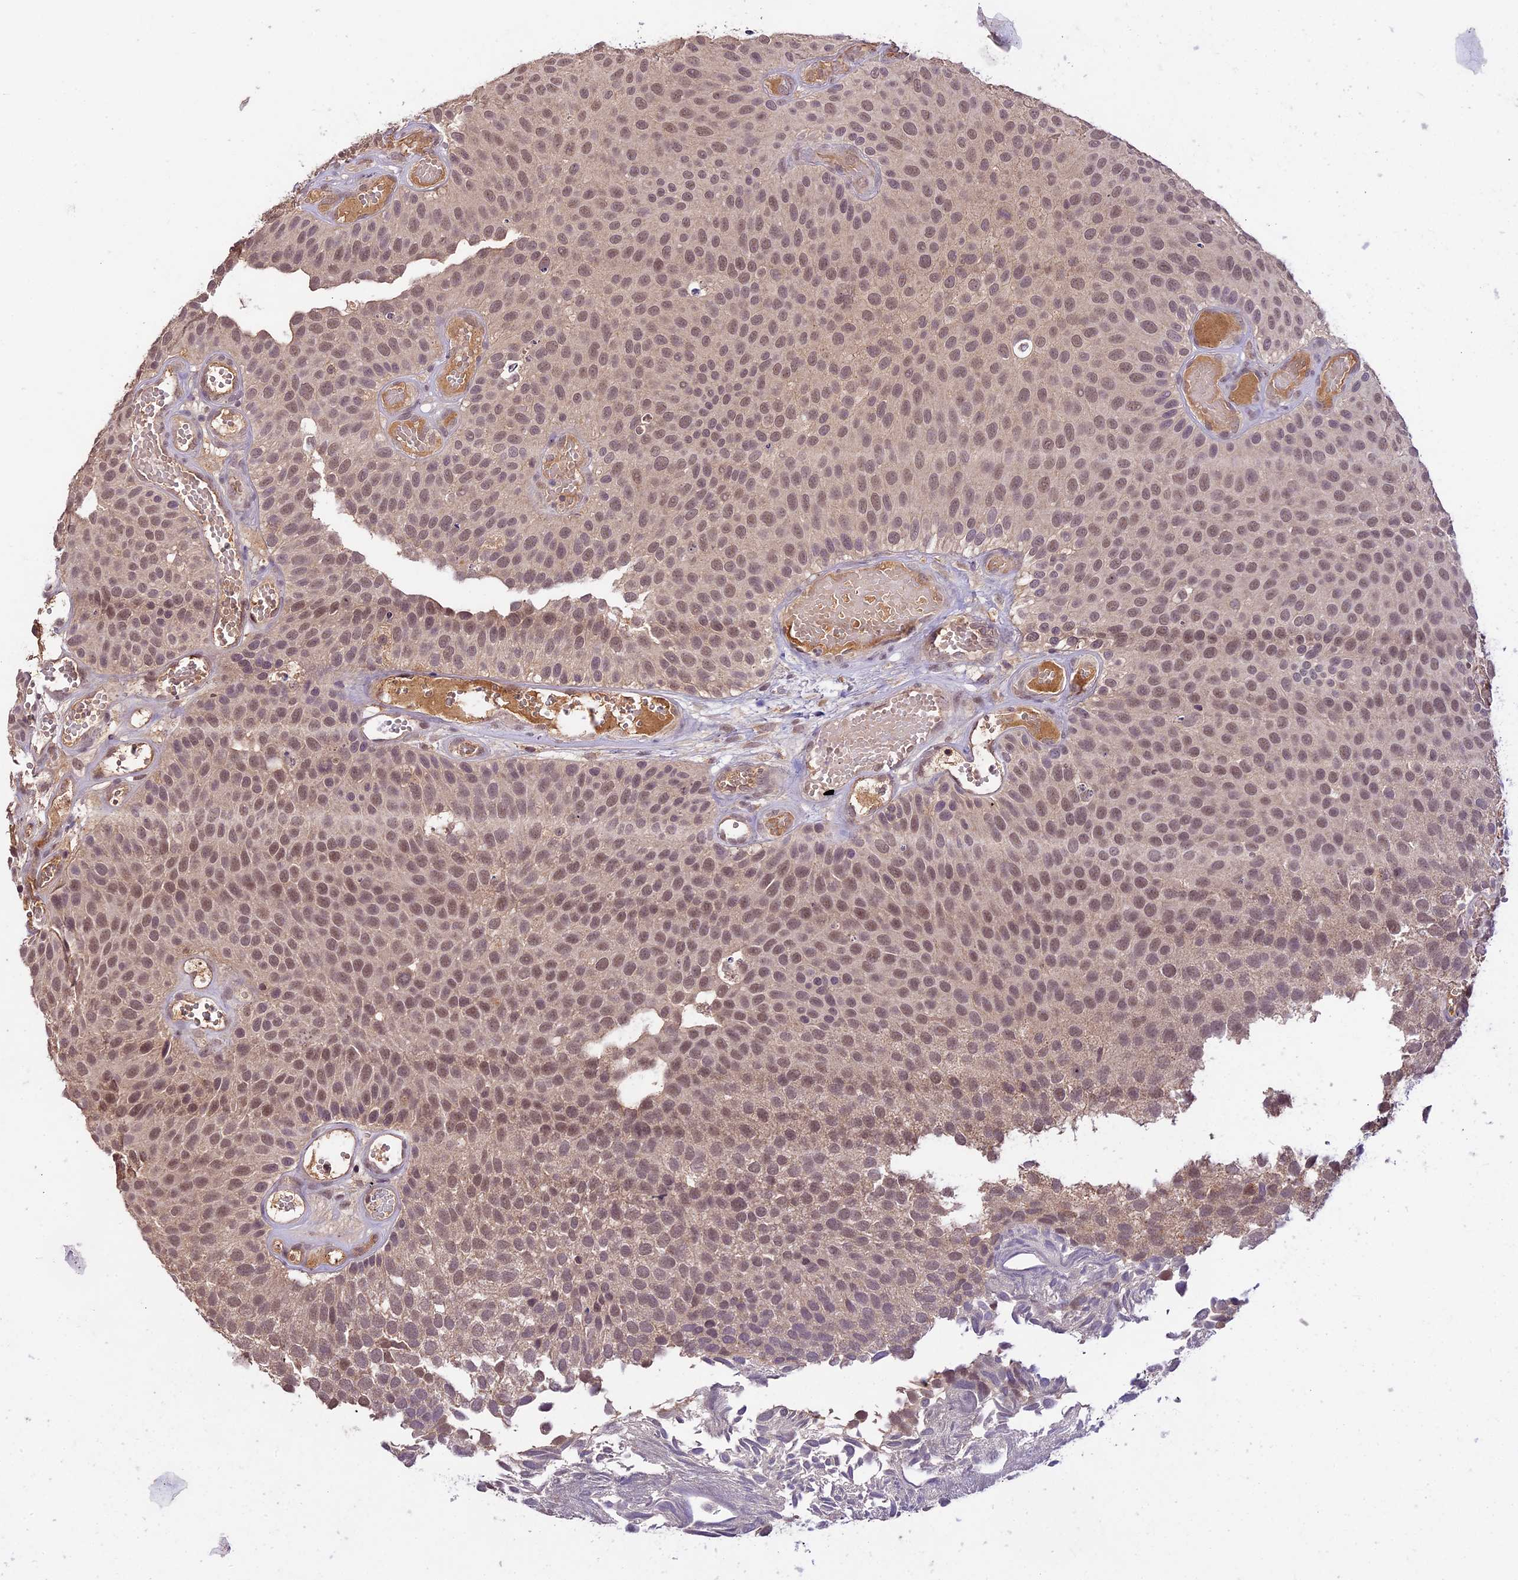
{"staining": {"intensity": "moderate", "quantity": ">75%", "location": "nuclear"}, "tissue": "urothelial cancer", "cell_type": "Tumor cells", "image_type": "cancer", "snomed": [{"axis": "morphology", "description": "Urothelial carcinoma, Low grade"}, {"axis": "topography", "description": "Urinary bladder"}], "caption": "Low-grade urothelial carcinoma stained with DAB (3,3'-diaminobenzidine) IHC reveals medium levels of moderate nuclear expression in approximately >75% of tumor cells.", "gene": "ATP10A", "patient": {"sex": "male", "age": 89}}